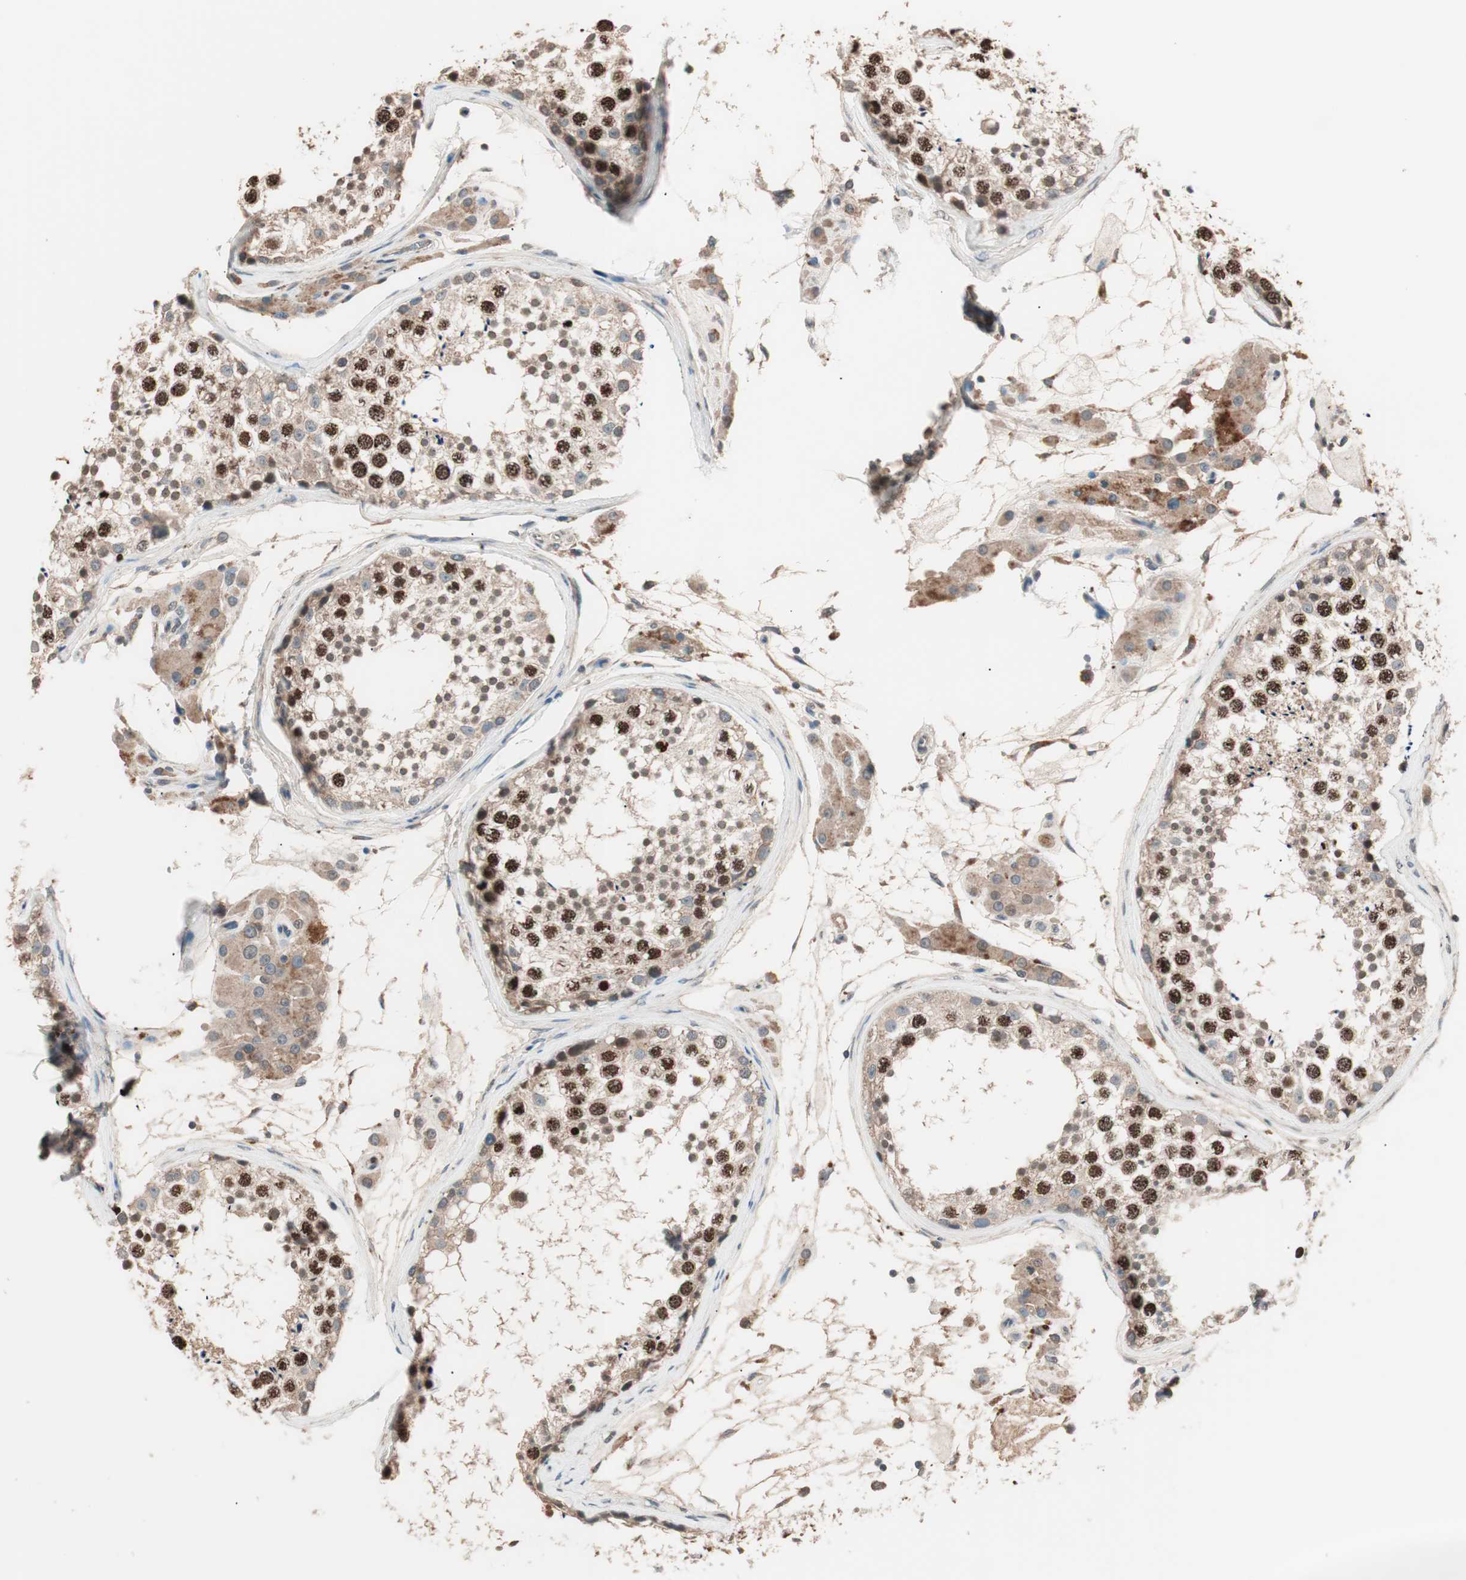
{"staining": {"intensity": "strong", "quantity": ">75%", "location": "cytoplasmic/membranous,nuclear"}, "tissue": "testis", "cell_type": "Cells in seminiferous ducts", "image_type": "normal", "snomed": [{"axis": "morphology", "description": "Normal tissue, NOS"}, {"axis": "topography", "description": "Testis"}], "caption": "Immunohistochemistry of normal testis reveals high levels of strong cytoplasmic/membranous,nuclear positivity in approximately >75% of cells in seminiferous ducts. (Stains: DAB (3,3'-diaminobenzidine) in brown, nuclei in blue, Microscopy: brightfield microscopy at high magnification).", "gene": "NFRKB", "patient": {"sex": "male", "age": 46}}